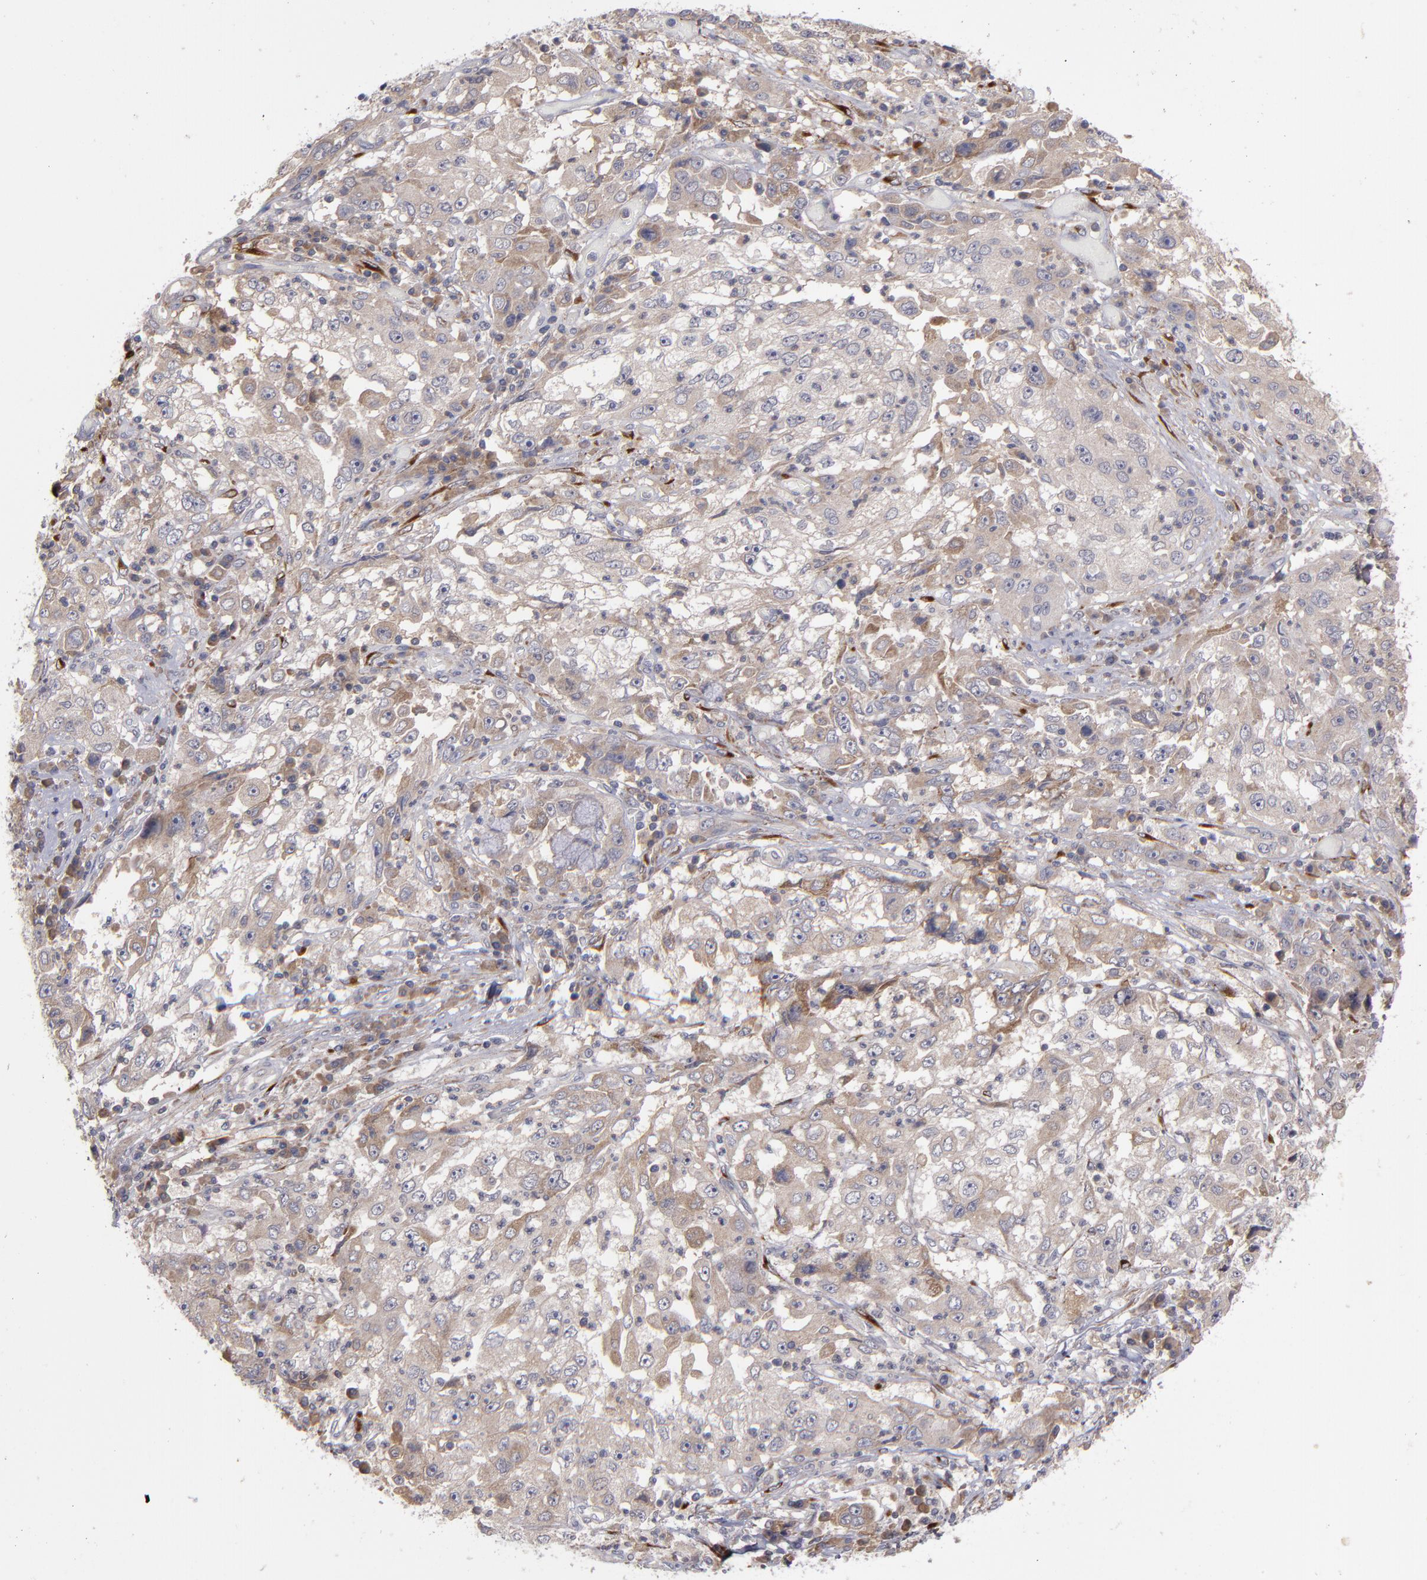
{"staining": {"intensity": "weak", "quantity": "25%-75%", "location": "cytoplasmic/membranous"}, "tissue": "cervical cancer", "cell_type": "Tumor cells", "image_type": "cancer", "snomed": [{"axis": "morphology", "description": "Squamous cell carcinoma, NOS"}, {"axis": "topography", "description": "Cervix"}], "caption": "Immunohistochemistry (IHC) micrograph of cervical cancer stained for a protein (brown), which reveals low levels of weak cytoplasmic/membranous expression in approximately 25%-75% of tumor cells.", "gene": "MMP11", "patient": {"sex": "female", "age": 36}}